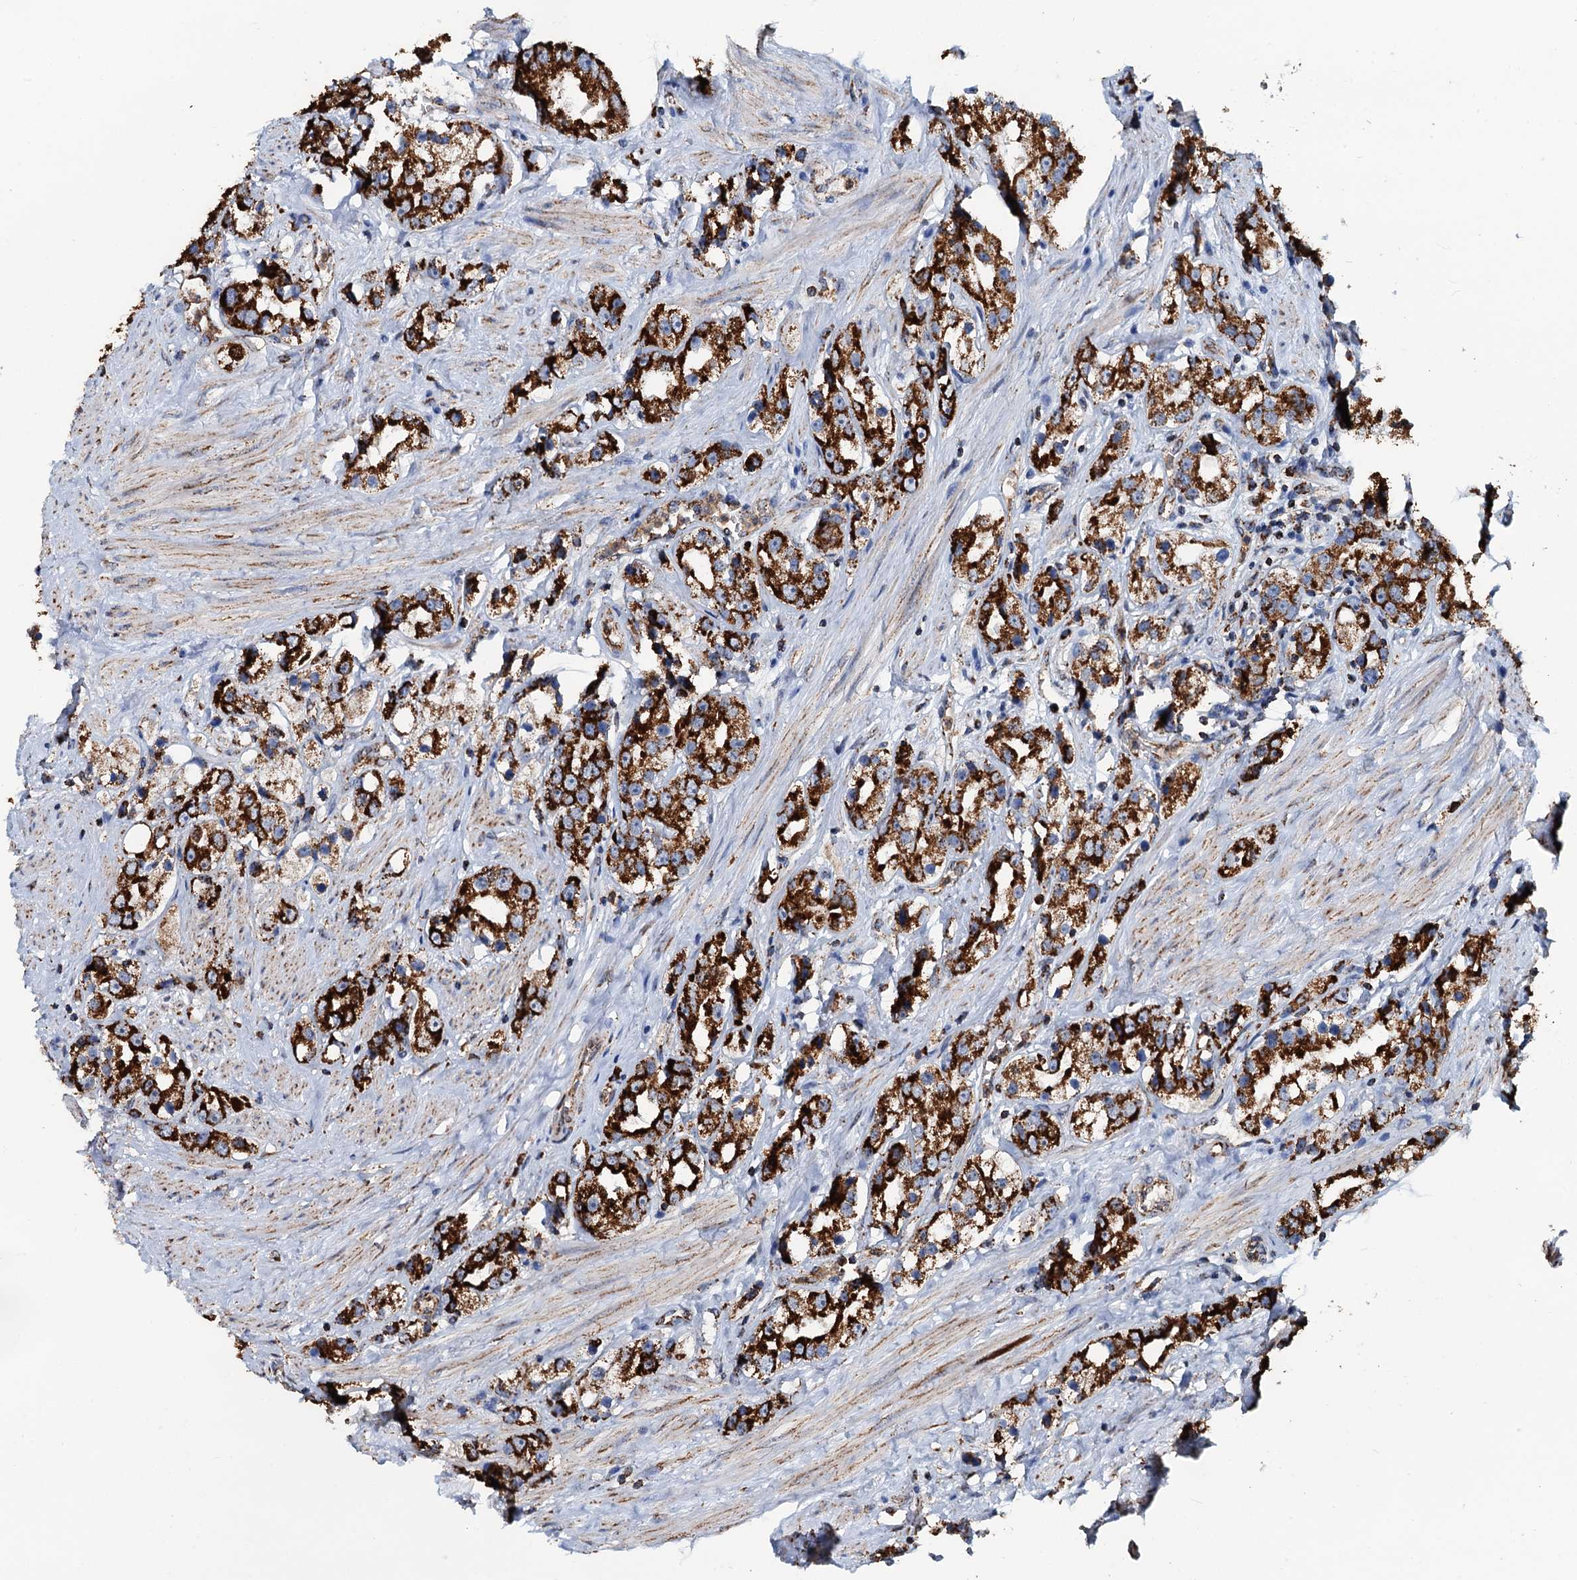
{"staining": {"intensity": "strong", "quantity": ">75%", "location": "cytoplasmic/membranous"}, "tissue": "prostate cancer", "cell_type": "Tumor cells", "image_type": "cancer", "snomed": [{"axis": "morphology", "description": "Adenocarcinoma, NOS"}, {"axis": "topography", "description": "Prostate"}], "caption": "Prostate cancer (adenocarcinoma) tissue reveals strong cytoplasmic/membranous expression in about >75% of tumor cells, visualized by immunohistochemistry. (DAB (3,3'-diaminobenzidine) IHC, brown staining for protein, blue staining for nuclei).", "gene": "AAGAB", "patient": {"sex": "male", "age": 79}}